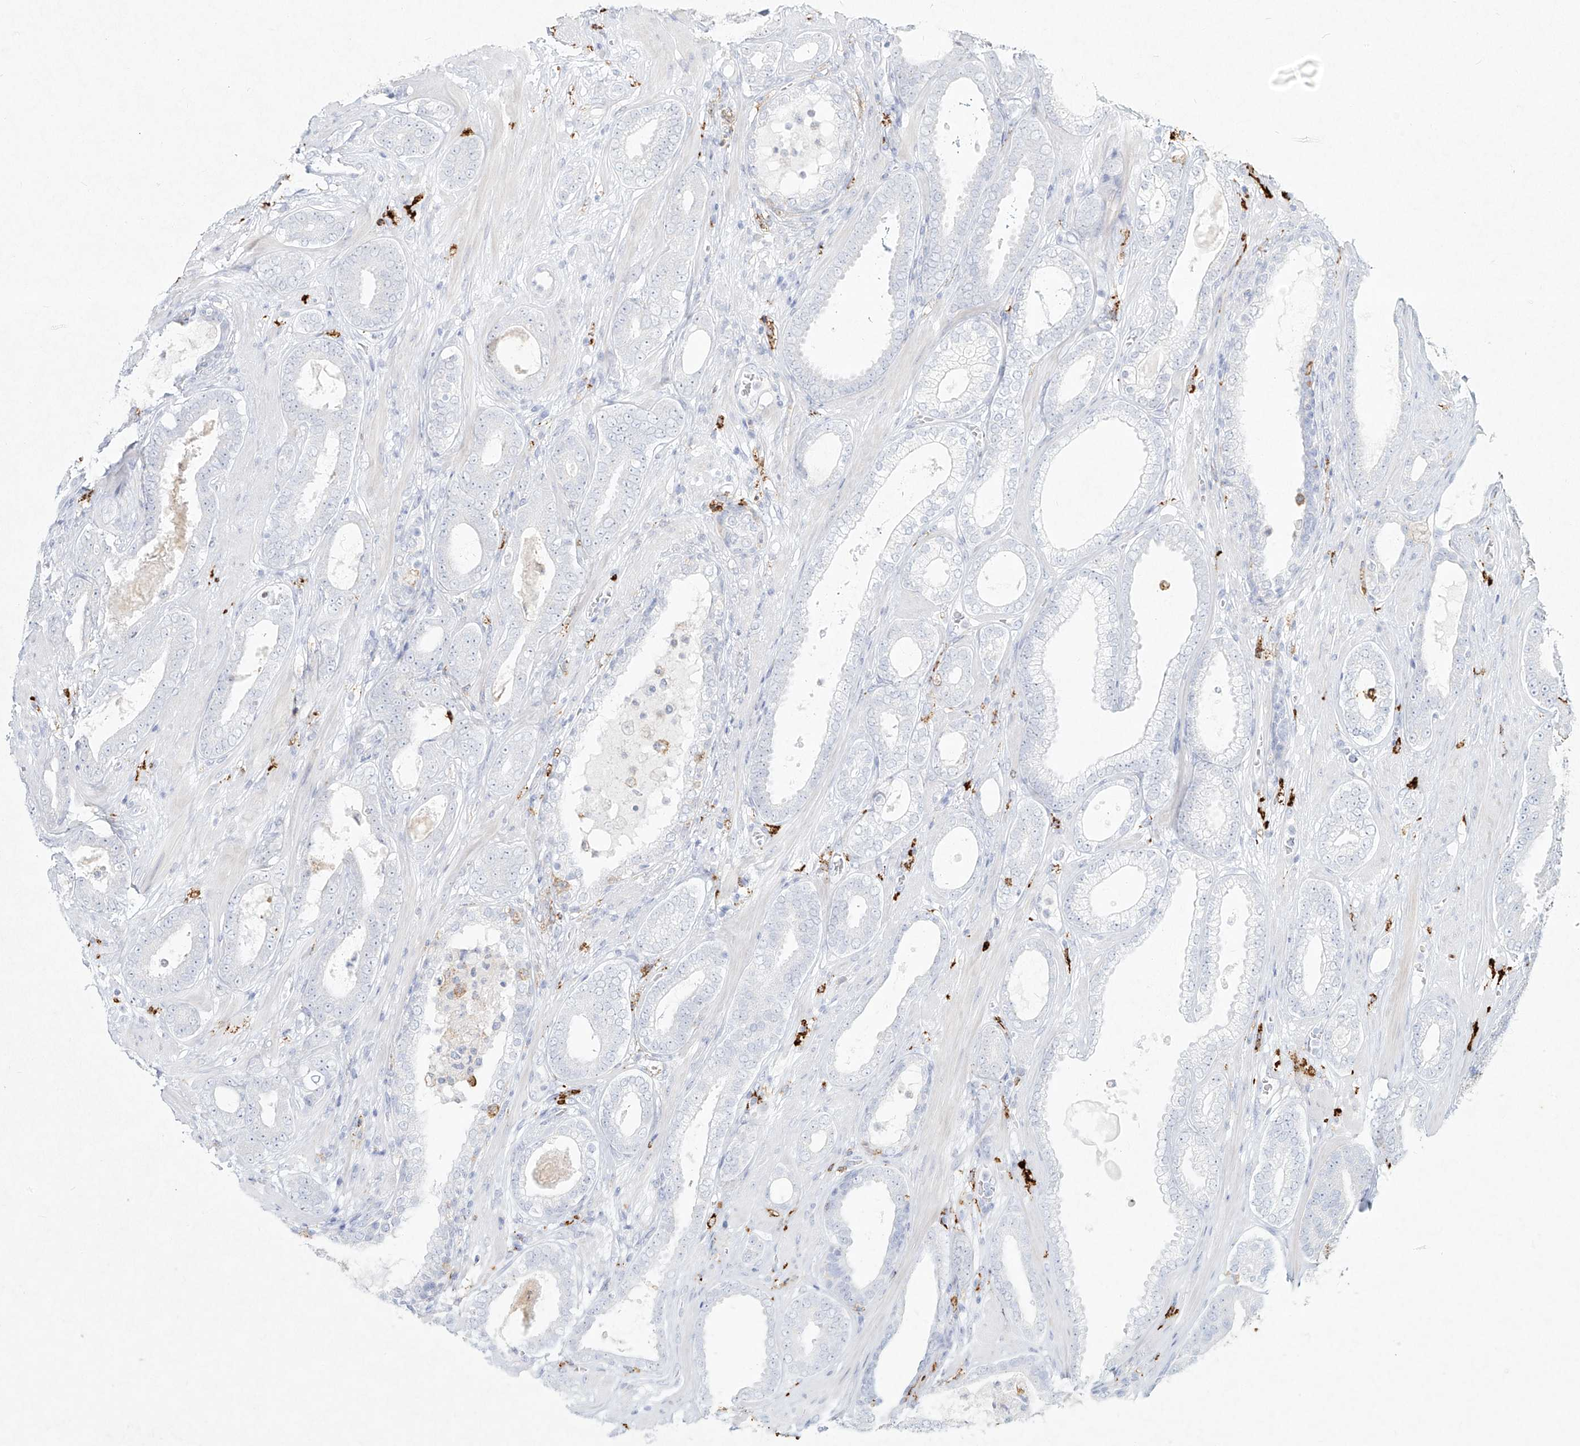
{"staining": {"intensity": "negative", "quantity": "none", "location": "none"}, "tissue": "prostate cancer", "cell_type": "Tumor cells", "image_type": "cancer", "snomed": [{"axis": "morphology", "description": "Adenocarcinoma, High grade"}, {"axis": "topography", "description": "Prostate"}], "caption": "Image shows no significant protein expression in tumor cells of adenocarcinoma (high-grade) (prostate).", "gene": "CD209", "patient": {"sex": "male", "age": 60}}